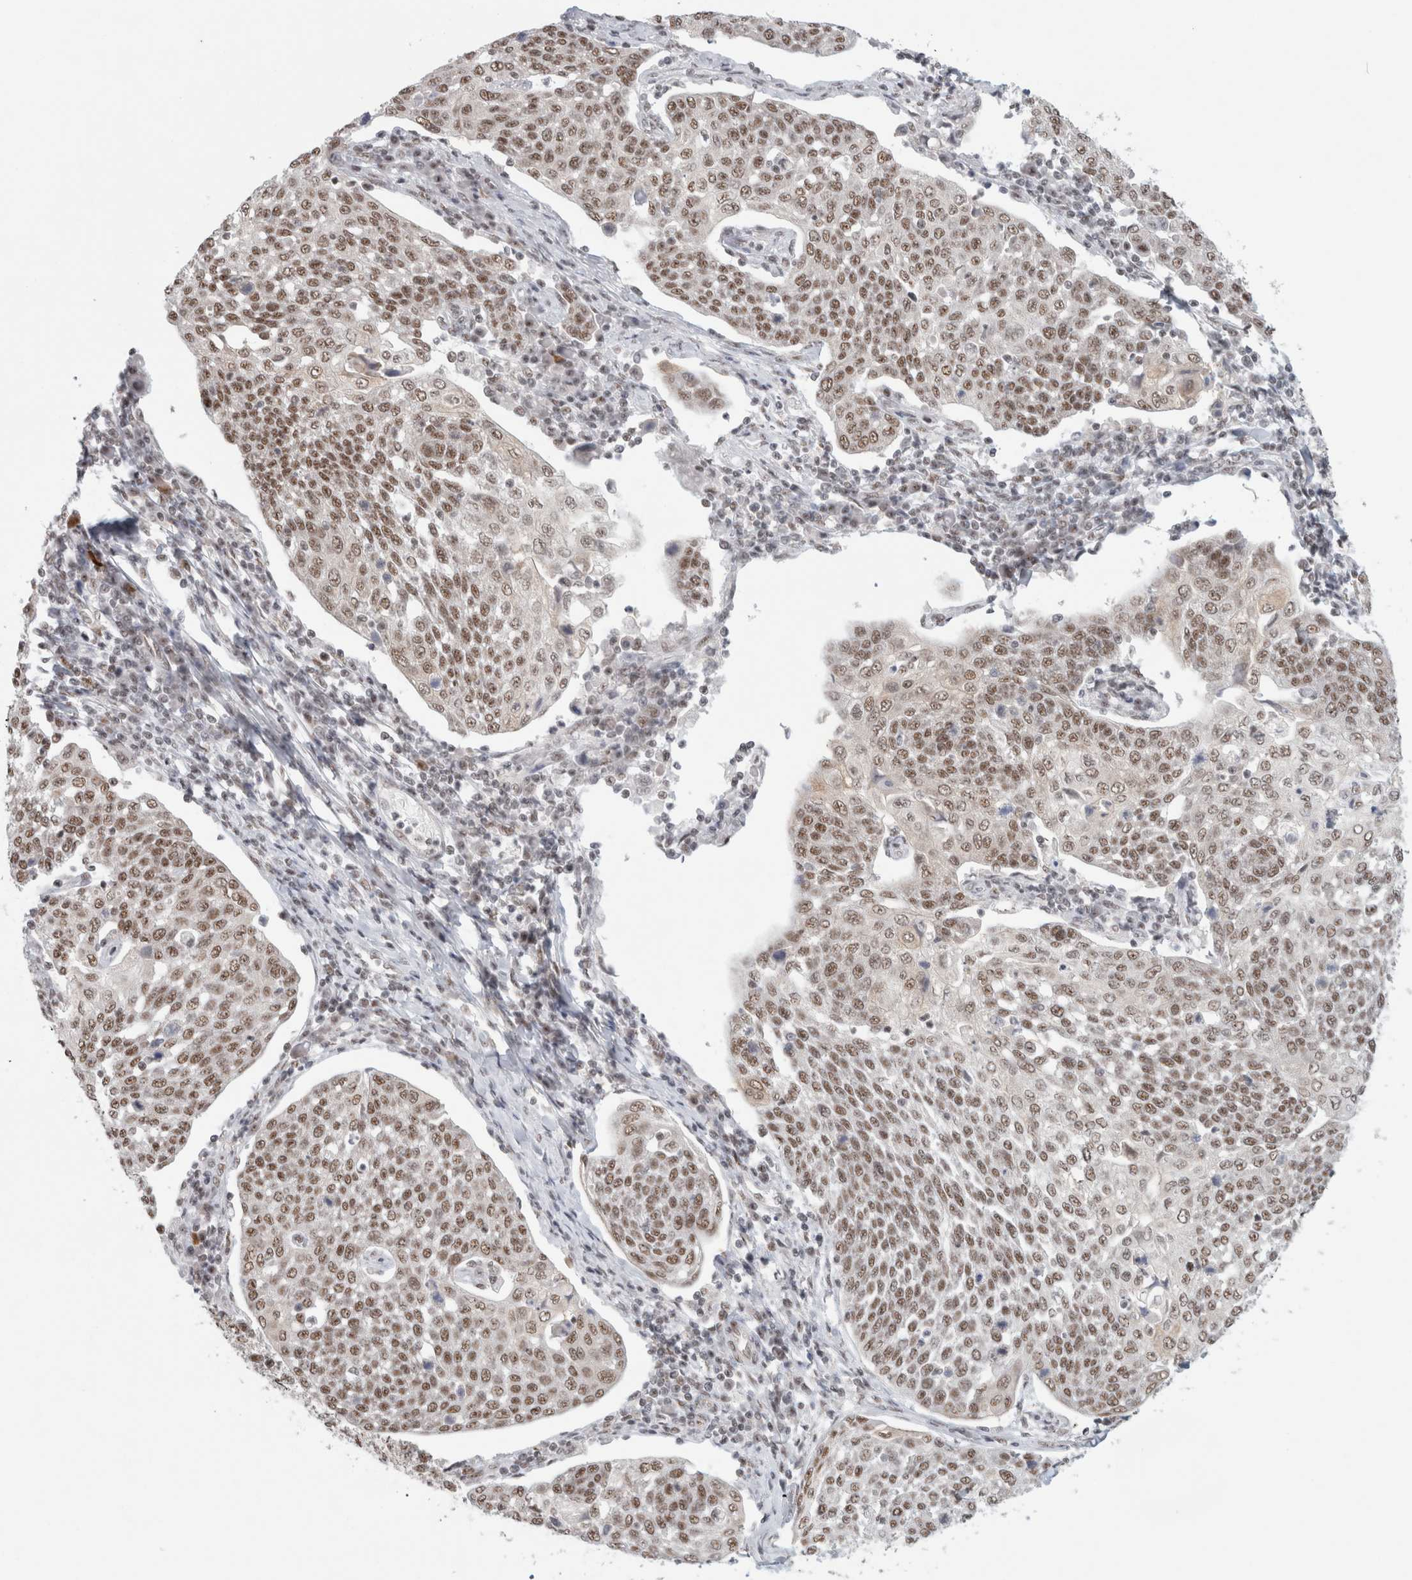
{"staining": {"intensity": "moderate", "quantity": ">75%", "location": "nuclear"}, "tissue": "cervical cancer", "cell_type": "Tumor cells", "image_type": "cancer", "snomed": [{"axis": "morphology", "description": "Squamous cell carcinoma, NOS"}, {"axis": "topography", "description": "Cervix"}], "caption": "The micrograph exhibits immunohistochemical staining of cervical squamous cell carcinoma. There is moderate nuclear staining is appreciated in approximately >75% of tumor cells. (IHC, brightfield microscopy, high magnification).", "gene": "TRMT12", "patient": {"sex": "female", "age": 34}}